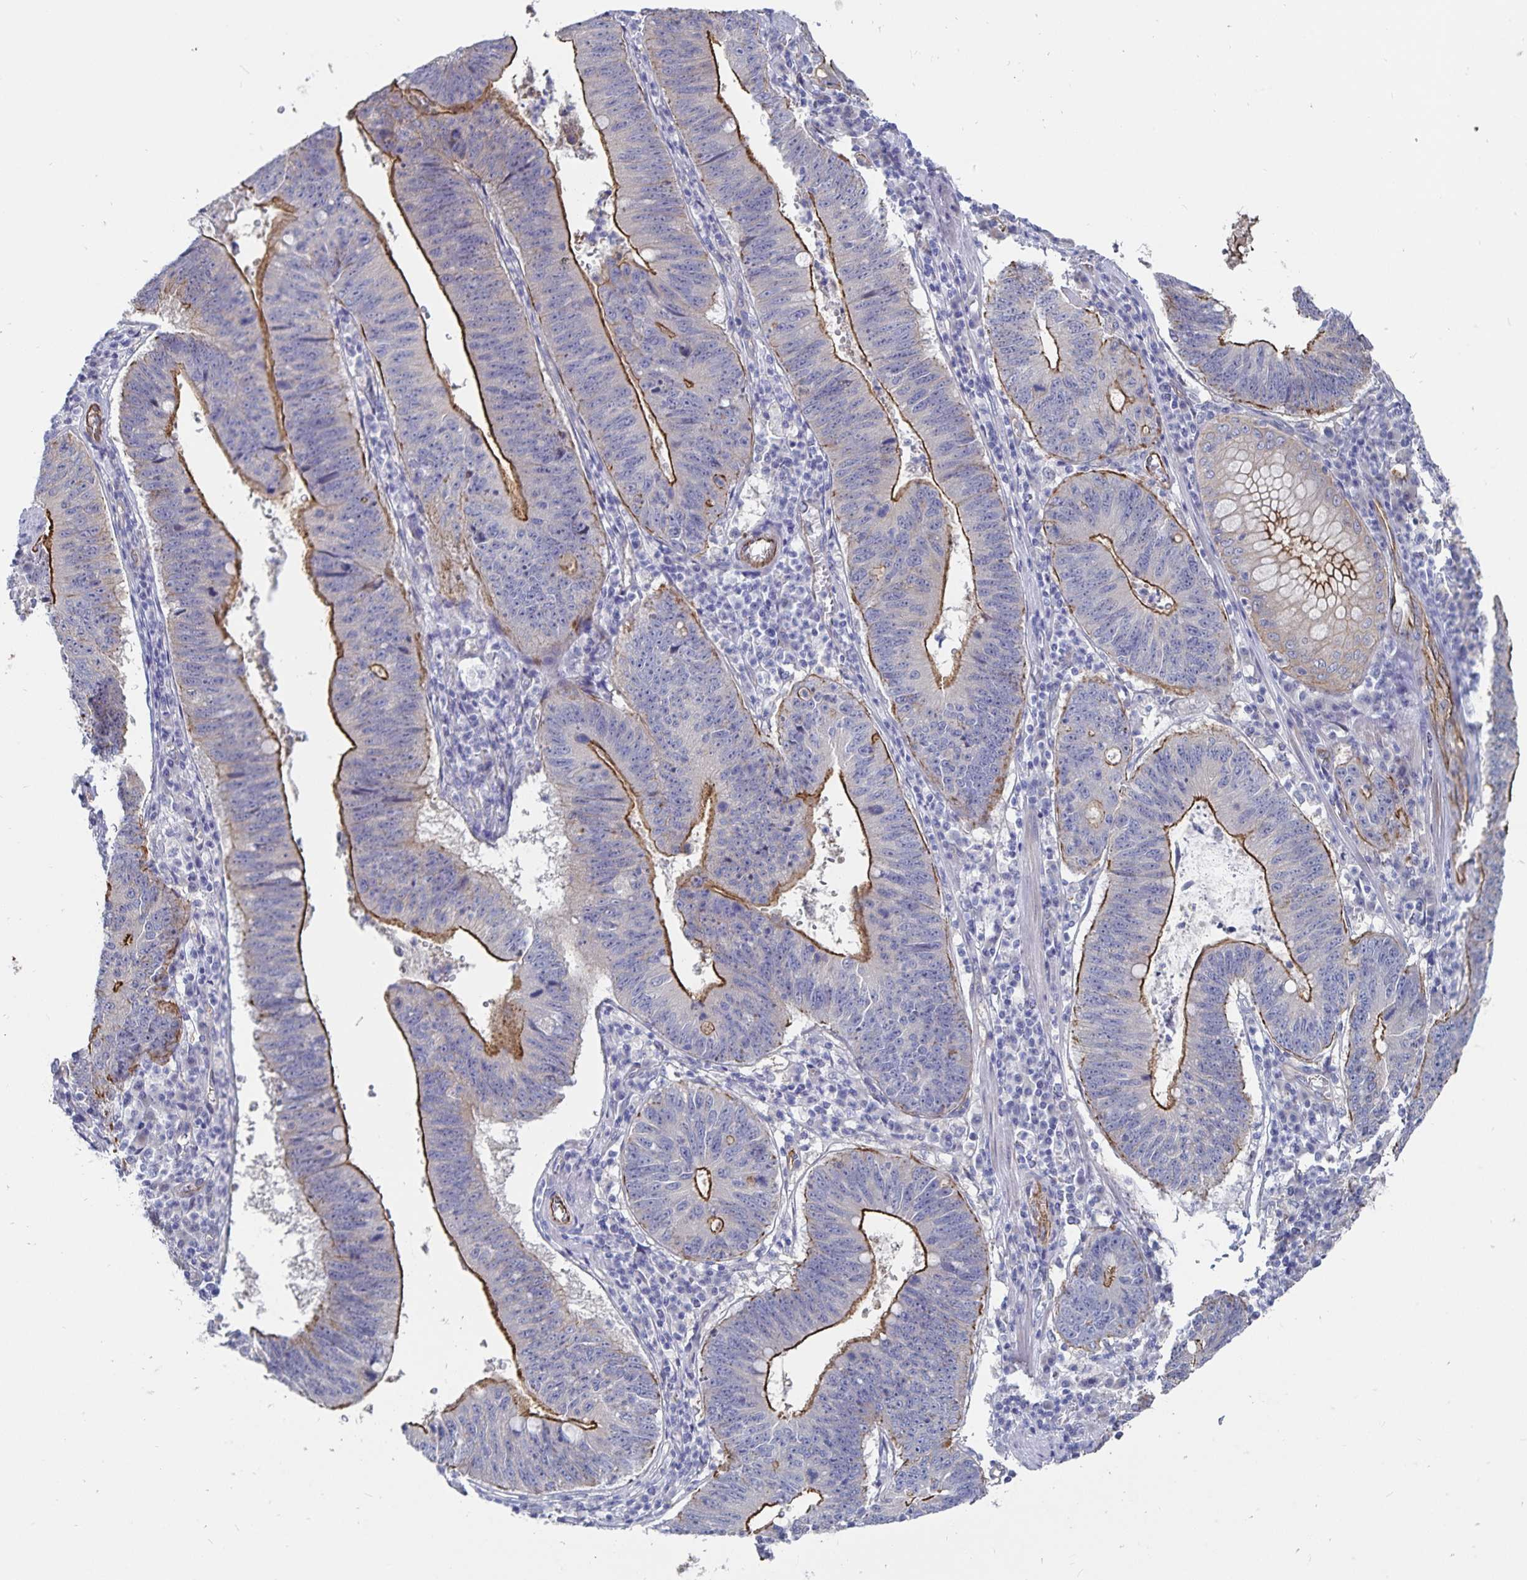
{"staining": {"intensity": "moderate", "quantity": ">75%", "location": "cytoplasmic/membranous"}, "tissue": "stomach cancer", "cell_type": "Tumor cells", "image_type": "cancer", "snomed": [{"axis": "morphology", "description": "Adenocarcinoma, NOS"}, {"axis": "topography", "description": "Stomach"}], "caption": "Immunohistochemical staining of stomach cancer exhibits medium levels of moderate cytoplasmic/membranous staining in approximately >75% of tumor cells.", "gene": "SSTR1", "patient": {"sex": "male", "age": 59}}